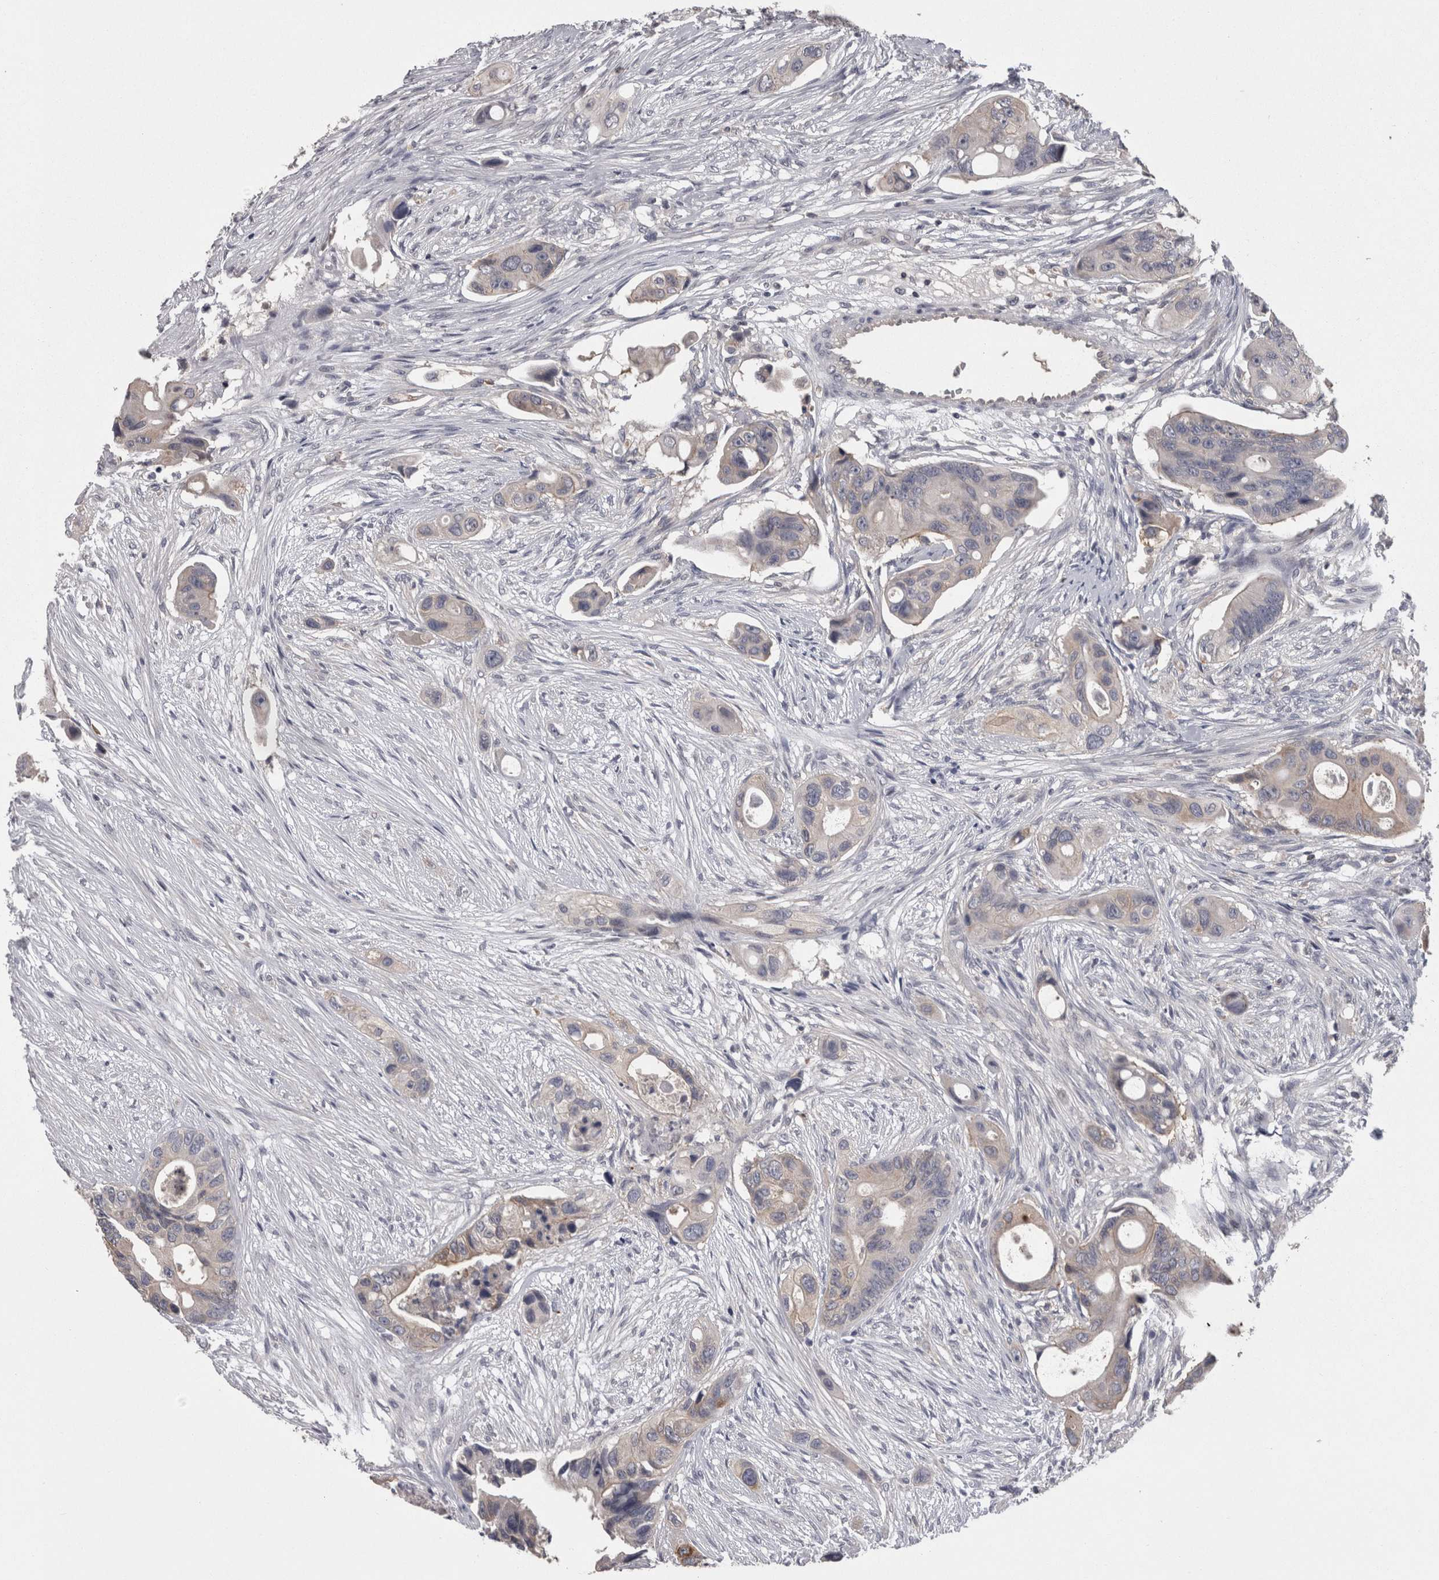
{"staining": {"intensity": "negative", "quantity": "none", "location": "none"}, "tissue": "colorectal cancer", "cell_type": "Tumor cells", "image_type": "cancer", "snomed": [{"axis": "morphology", "description": "Adenocarcinoma, NOS"}, {"axis": "topography", "description": "Colon"}], "caption": "Photomicrograph shows no protein staining in tumor cells of adenocarcinoma (colorectal) tissue. (IHC, brightfield microscopy, high magnification).", "gene": "PON3", "patient": {"sex": "female", "age": 57}}